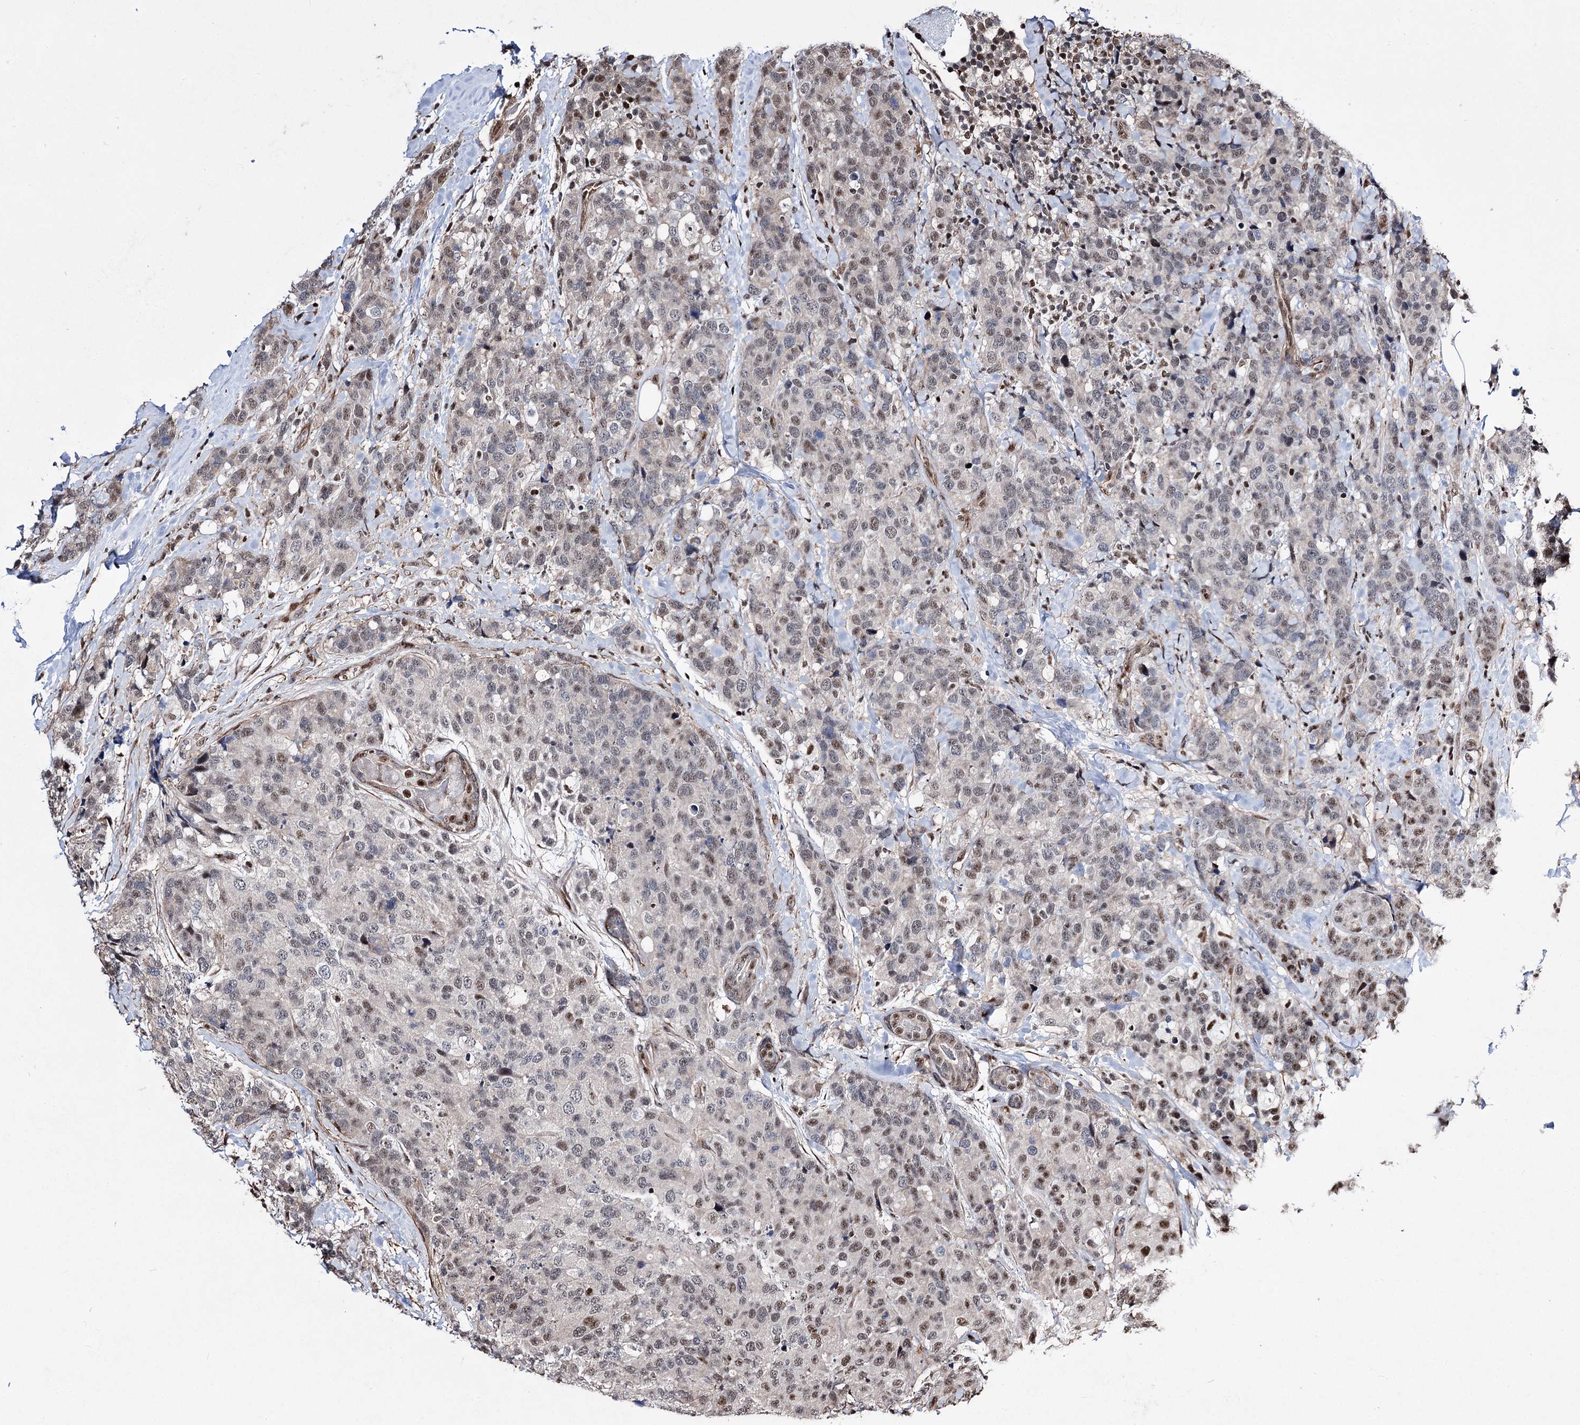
{"staining": {"intensity": "weak", "quantity": "25%-75%", "location": "nuclear"}, "tissue": "breast cancer", "cell_type": "Tumor cells", "image_type": "cancer", "snomed": [{"axis": "morphology", "description": "Lobular carcinoma"}, {"axis": "topography", "description": "Breast"}], "caption": "Immunohistochemistry (IHC) (DAB) staining of breast cancer demonstrates weak nuclear protein expression in approximately 25%-75% of tumor cells.", "gene": "CHMP7", "patient": {"sex": "female", "age": 59}}